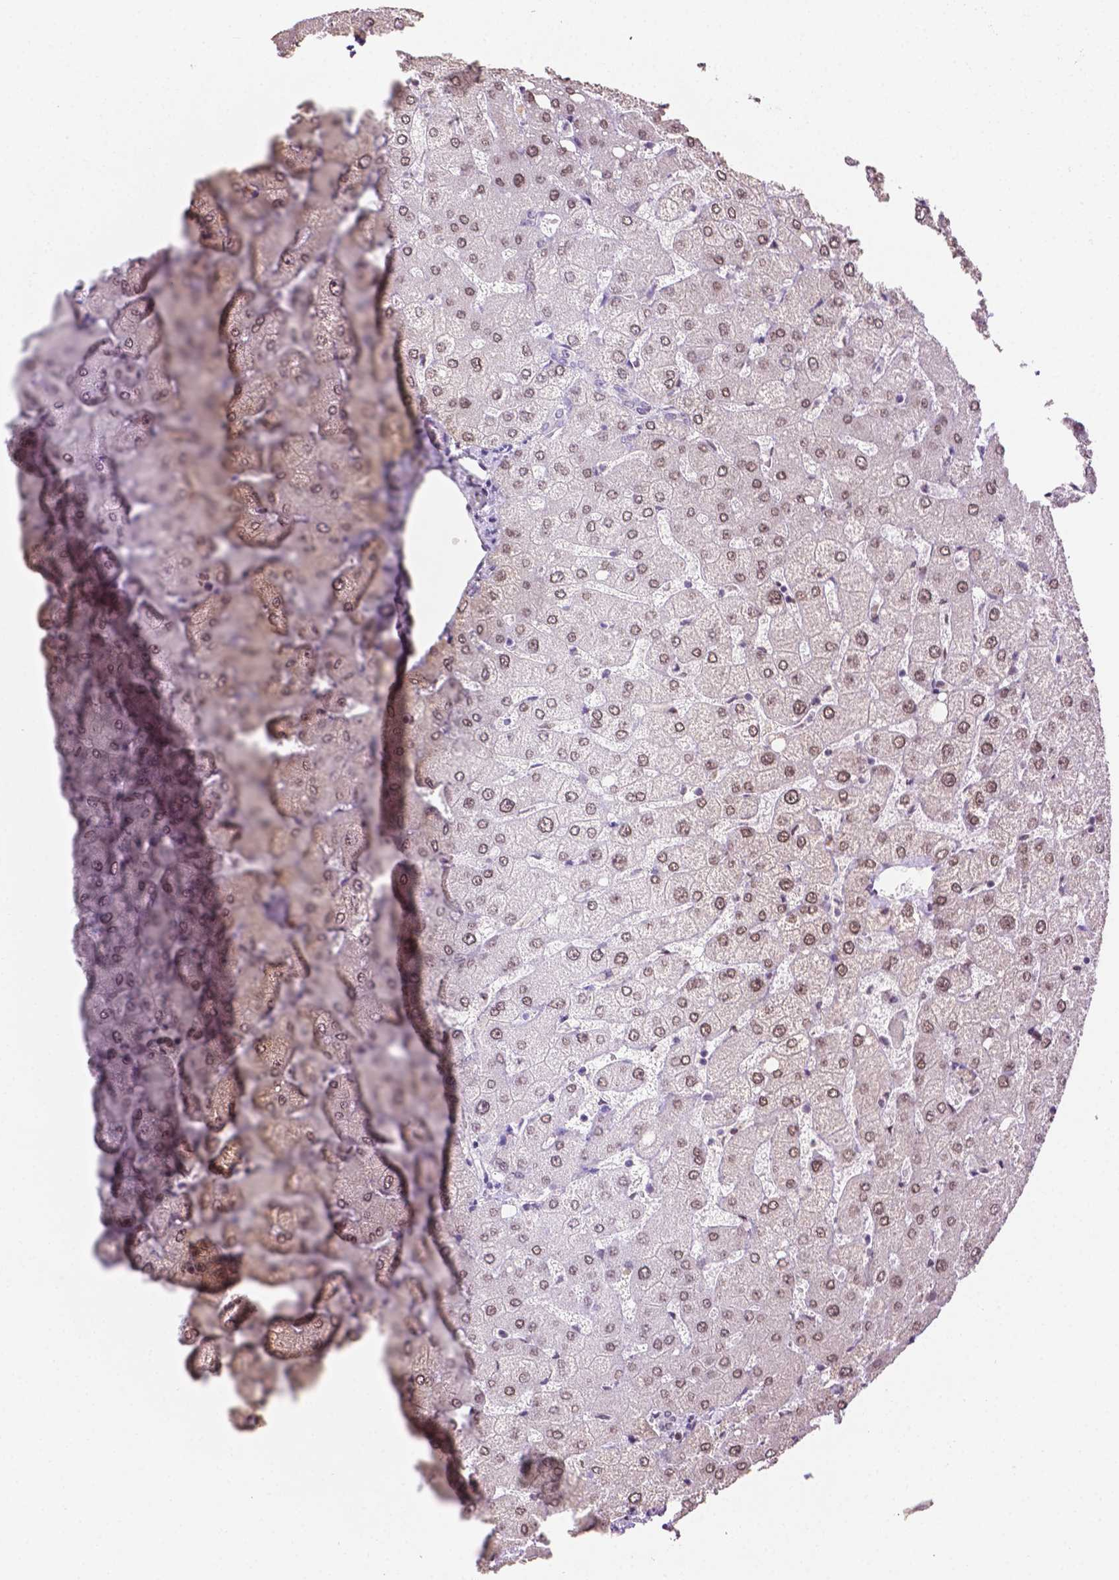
{"staining": {"intensity": "negative", "quantity": "none", "location": "none"}, "tissue": "liver", "cell_type": "Cholangiocytes", "image_type": "normal", "snomed": [{"axis": "morphology", "description": "Normal tissue, NOS"}, {"axis": "topography", "description": "Liver"}], "caption": "The histopathology image demonstrates no staining of cholangiocytes in normal liver. (Stains: DAB (3,3'-diaminobenzidine) IHC with hematoxylin counter stain, Microscopy: brightfield microscopy at high magnification).", "gene": "PTPN6", "patient": {"sex": "female", "age": 54}}